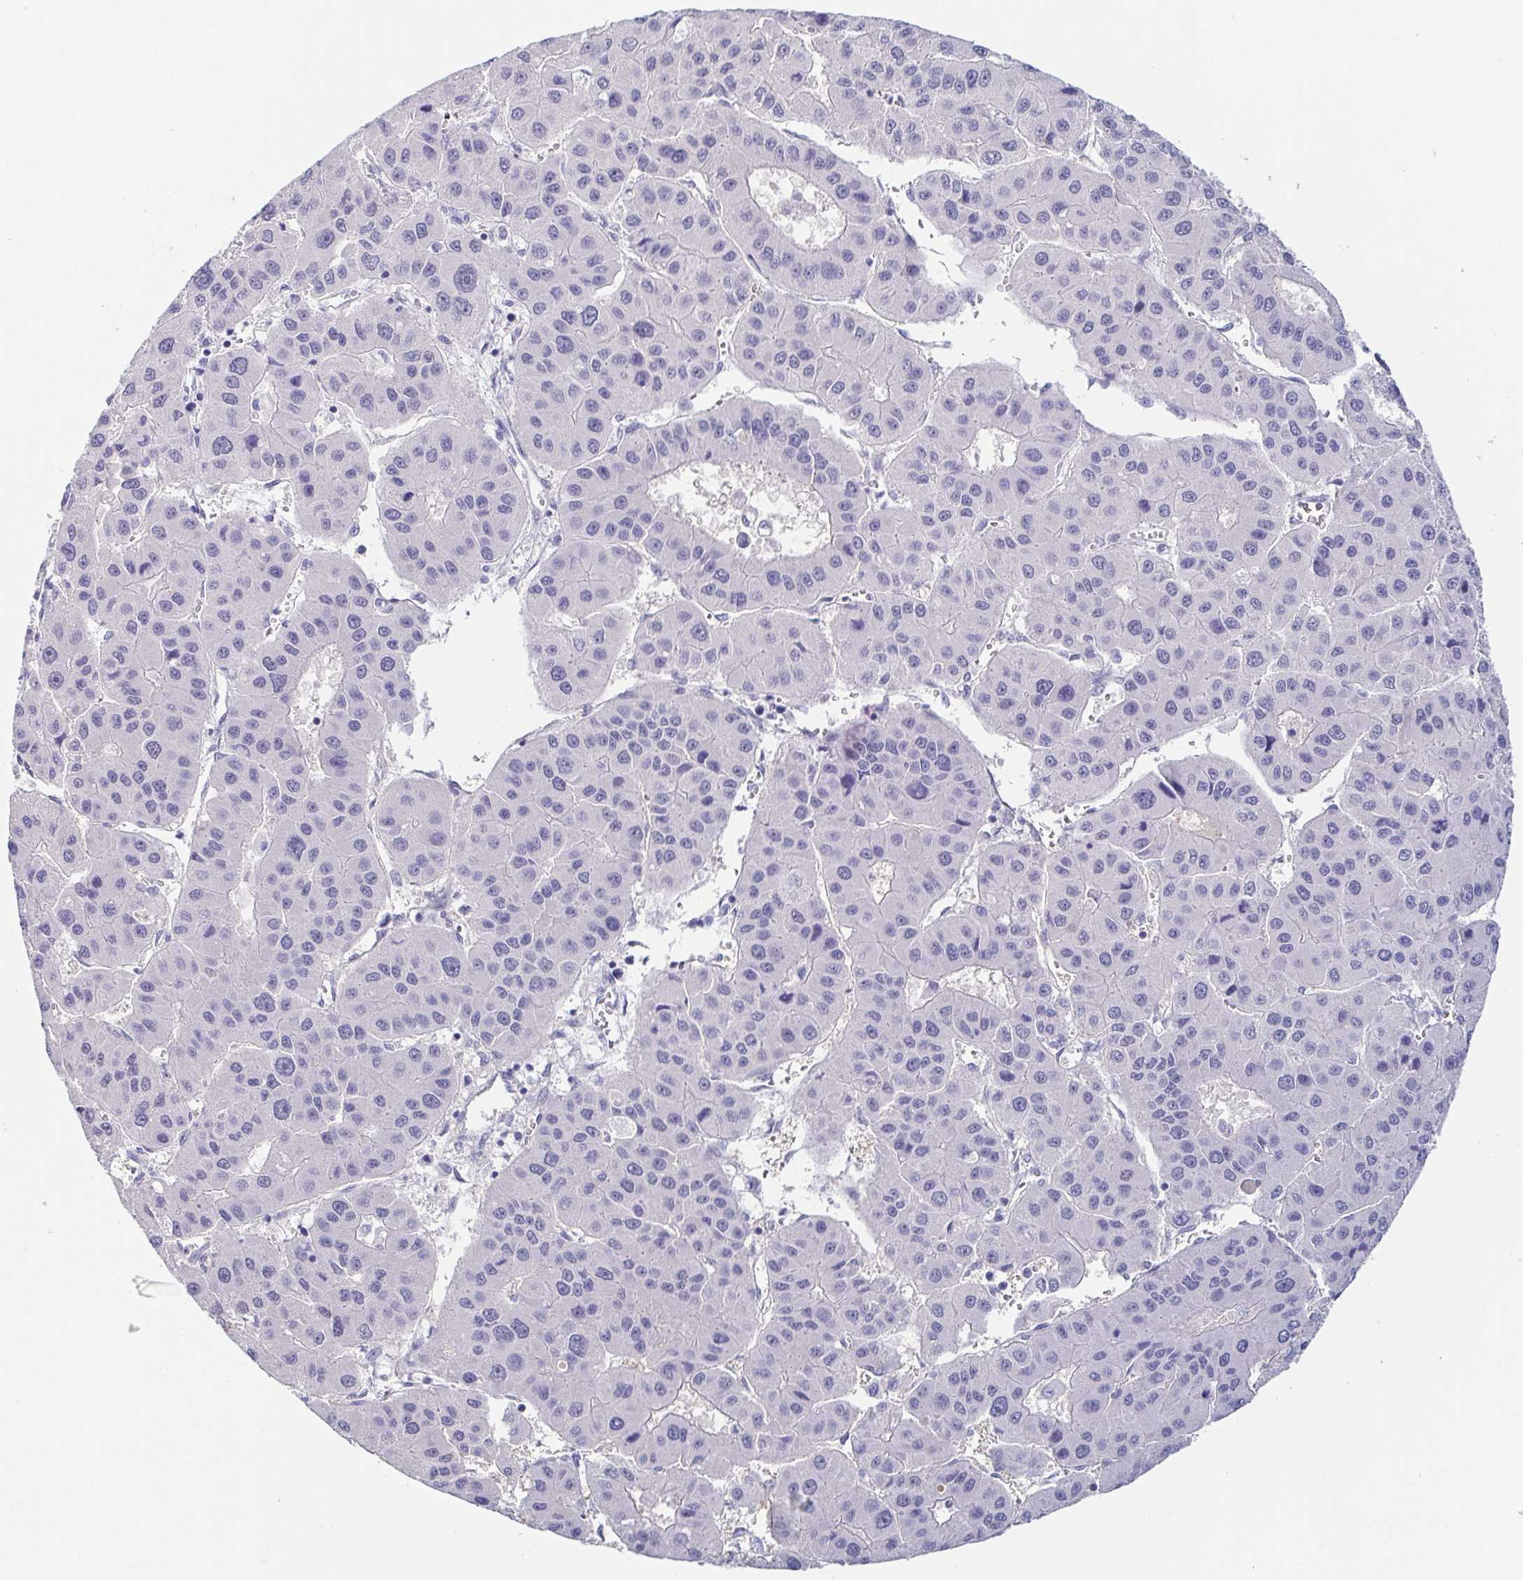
{"staining": {"intensity": "negative", "quantity": "none", "location": "none"}, "tissue": "liver cancer", "cell_type": "Tumor cells", "image_type": "cancer", "snomed": [{"axis": "morphology", "description": "Carcinoma, Hepatocellular, NOS"}, {"axis": "topography", "description": "Liver"}], "caption": "Immunohistochemical staining of liver cancer demonstrates no significant staining in tumor cells.", "gene": "ZG16B", "patient": {"sex": "male", "age": 73}}